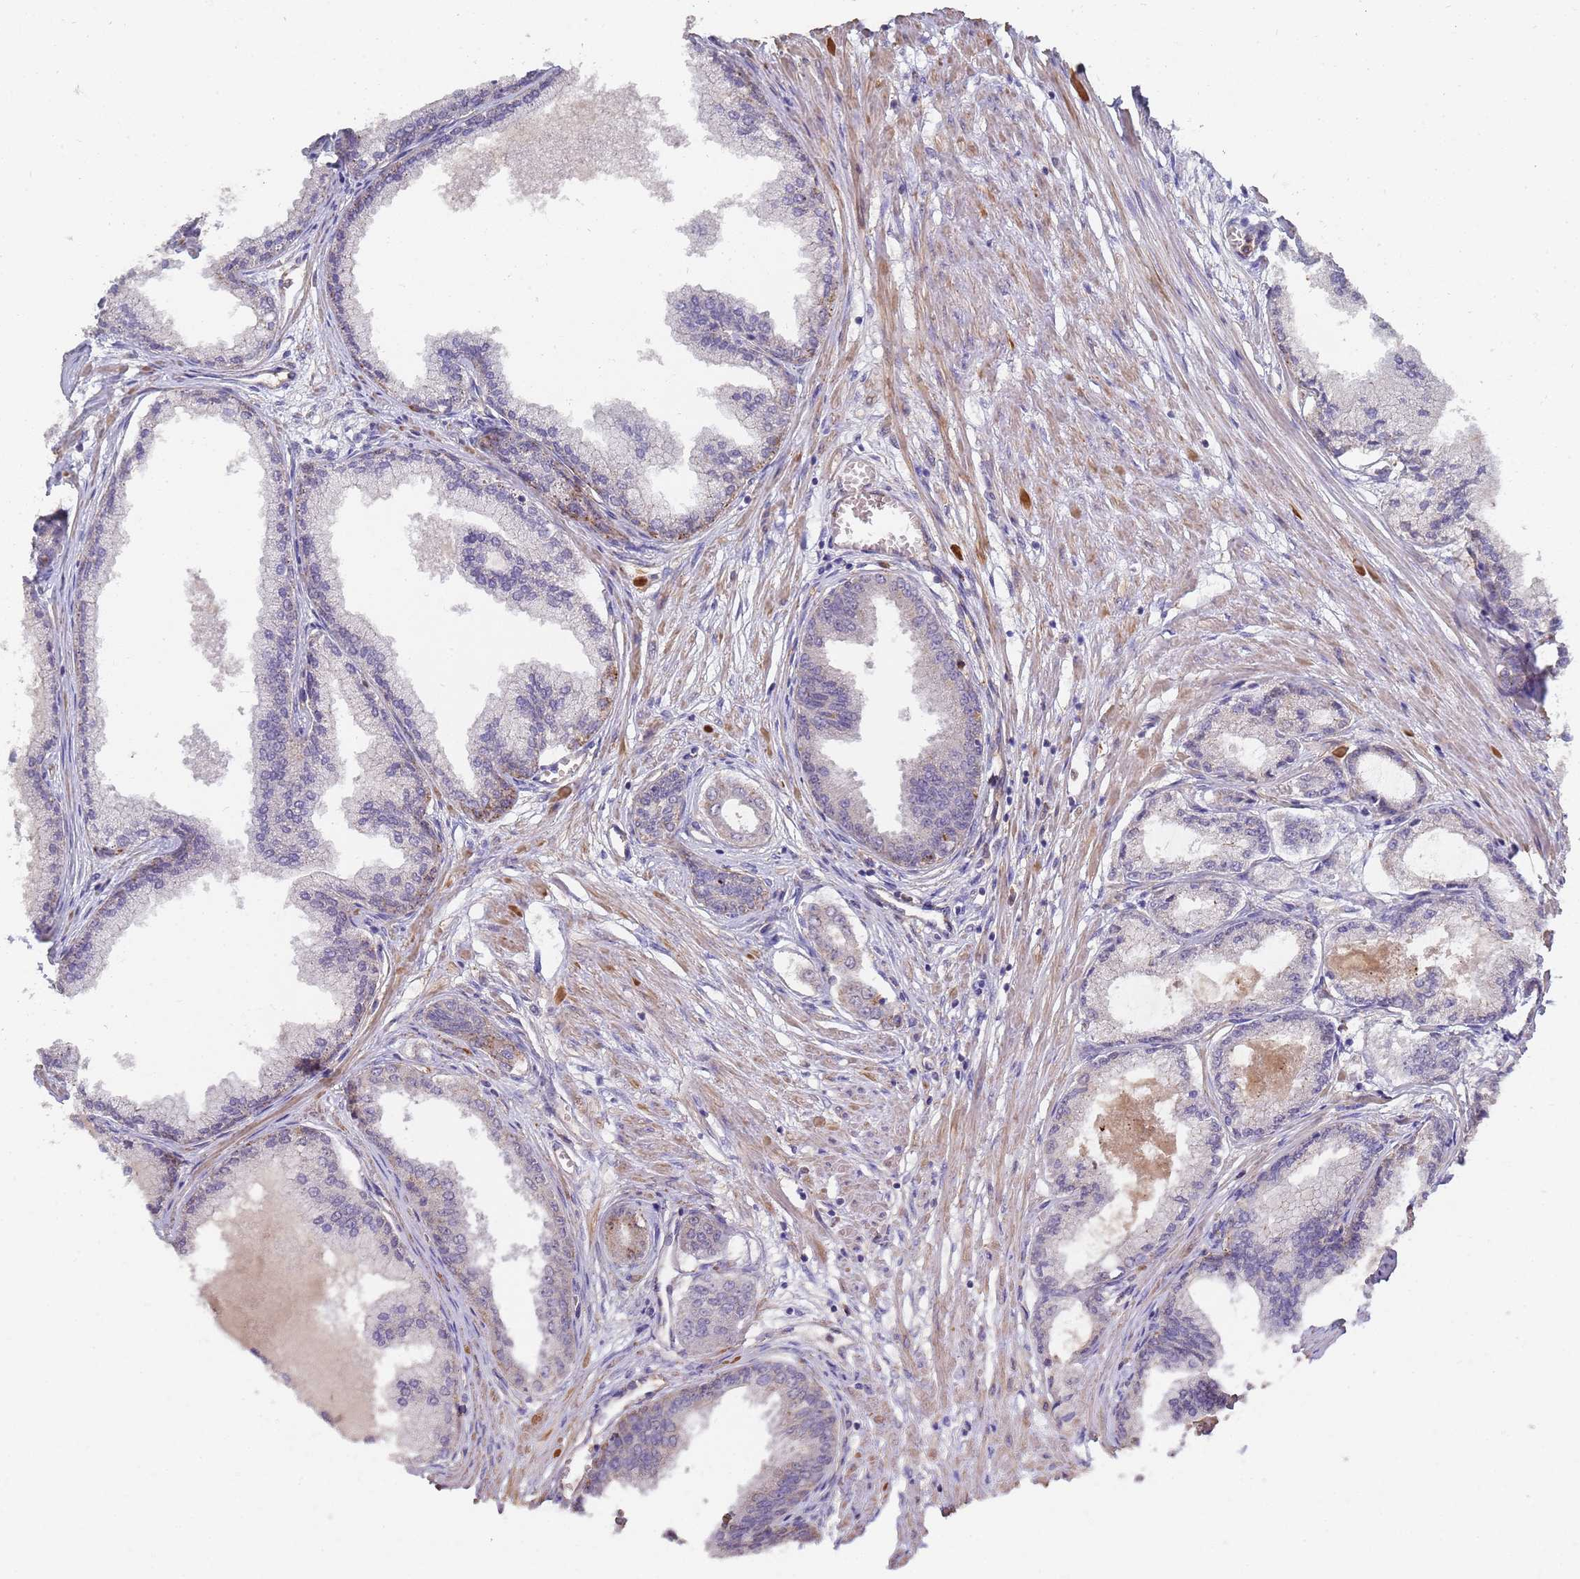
{"staining": {"intensity": "negative", "quantity": "none", "location": "none"}, "tissue": "prostate cancer", "cell_type": "Tumor cells", "image_type": "cancer", "snomed": [{"axis": "morphology", "description": "Adenocarcinoma, Low grade"}, {"axis": "topography", "description": "Prostate"}], "caption": "Immunohistochemistry of prostate cancer displays no expression in tumor cells. (Immunohistochemistry (ihc), brightfield microscopy, high magnification).", "gene": "ABCB6", "patient": {"sex": "male", "age": 63}}